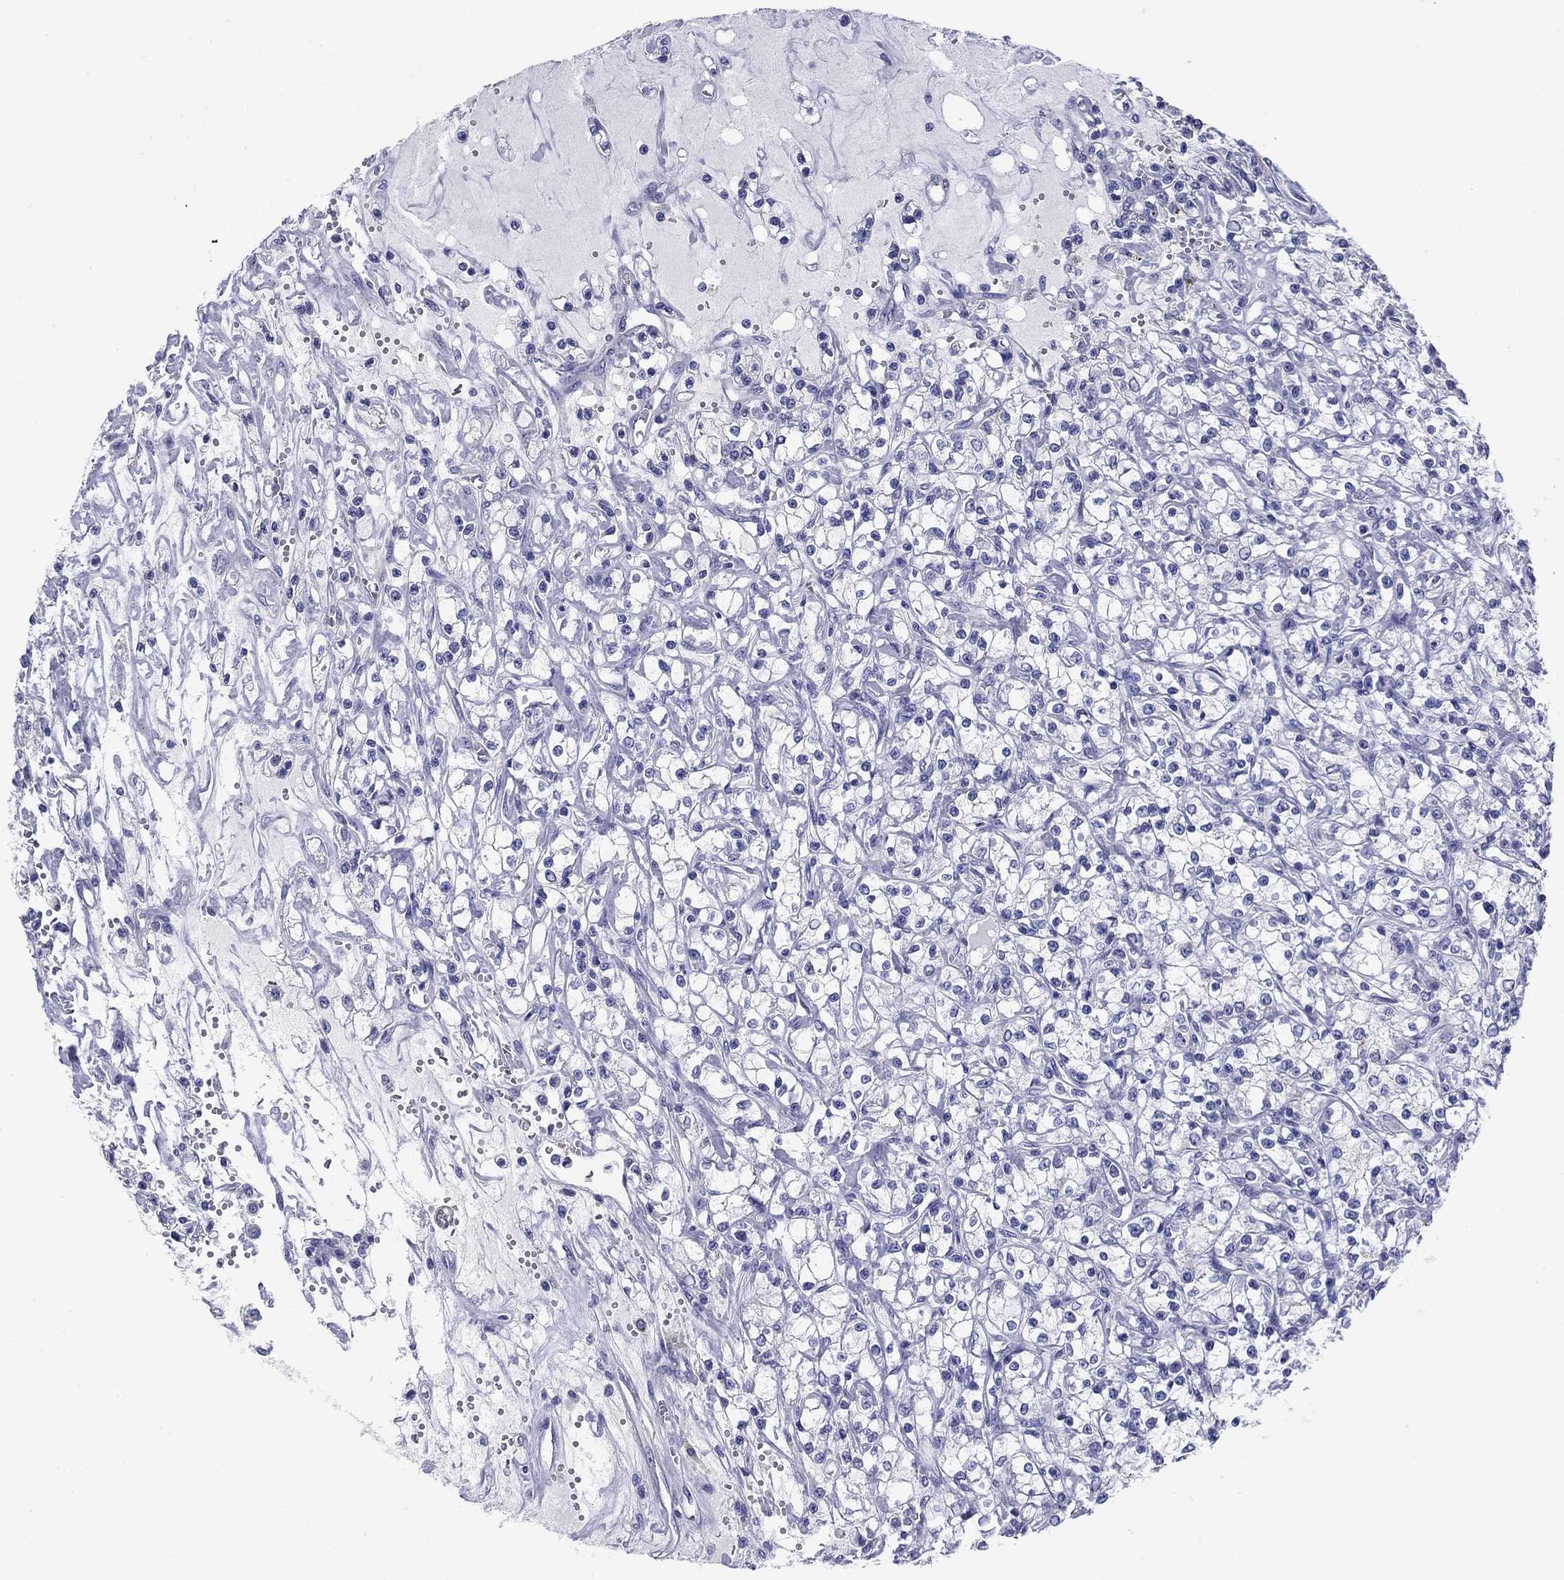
{"staining": {"intensity": "negative", "quantity": "none", "location": "none"}, "tissue": "renal cancer", "cell_type": "Tumor cells", "image_type": "cancer", "snomed": [{"axis": "morphology", "description": "Adenocarcinoma, NOS"}, {"axis": "topography", "description": "Kidney"}], "caption": "Renal adenocarcinoma was stained to show a protein in brown. There is no significant positivity in tumor cells. (DAB immunohistochemistry visualized using brightfield microscopy, high magnification).", "gene": "PRKCG", "patient": {"sex": "female", "age": 59}}